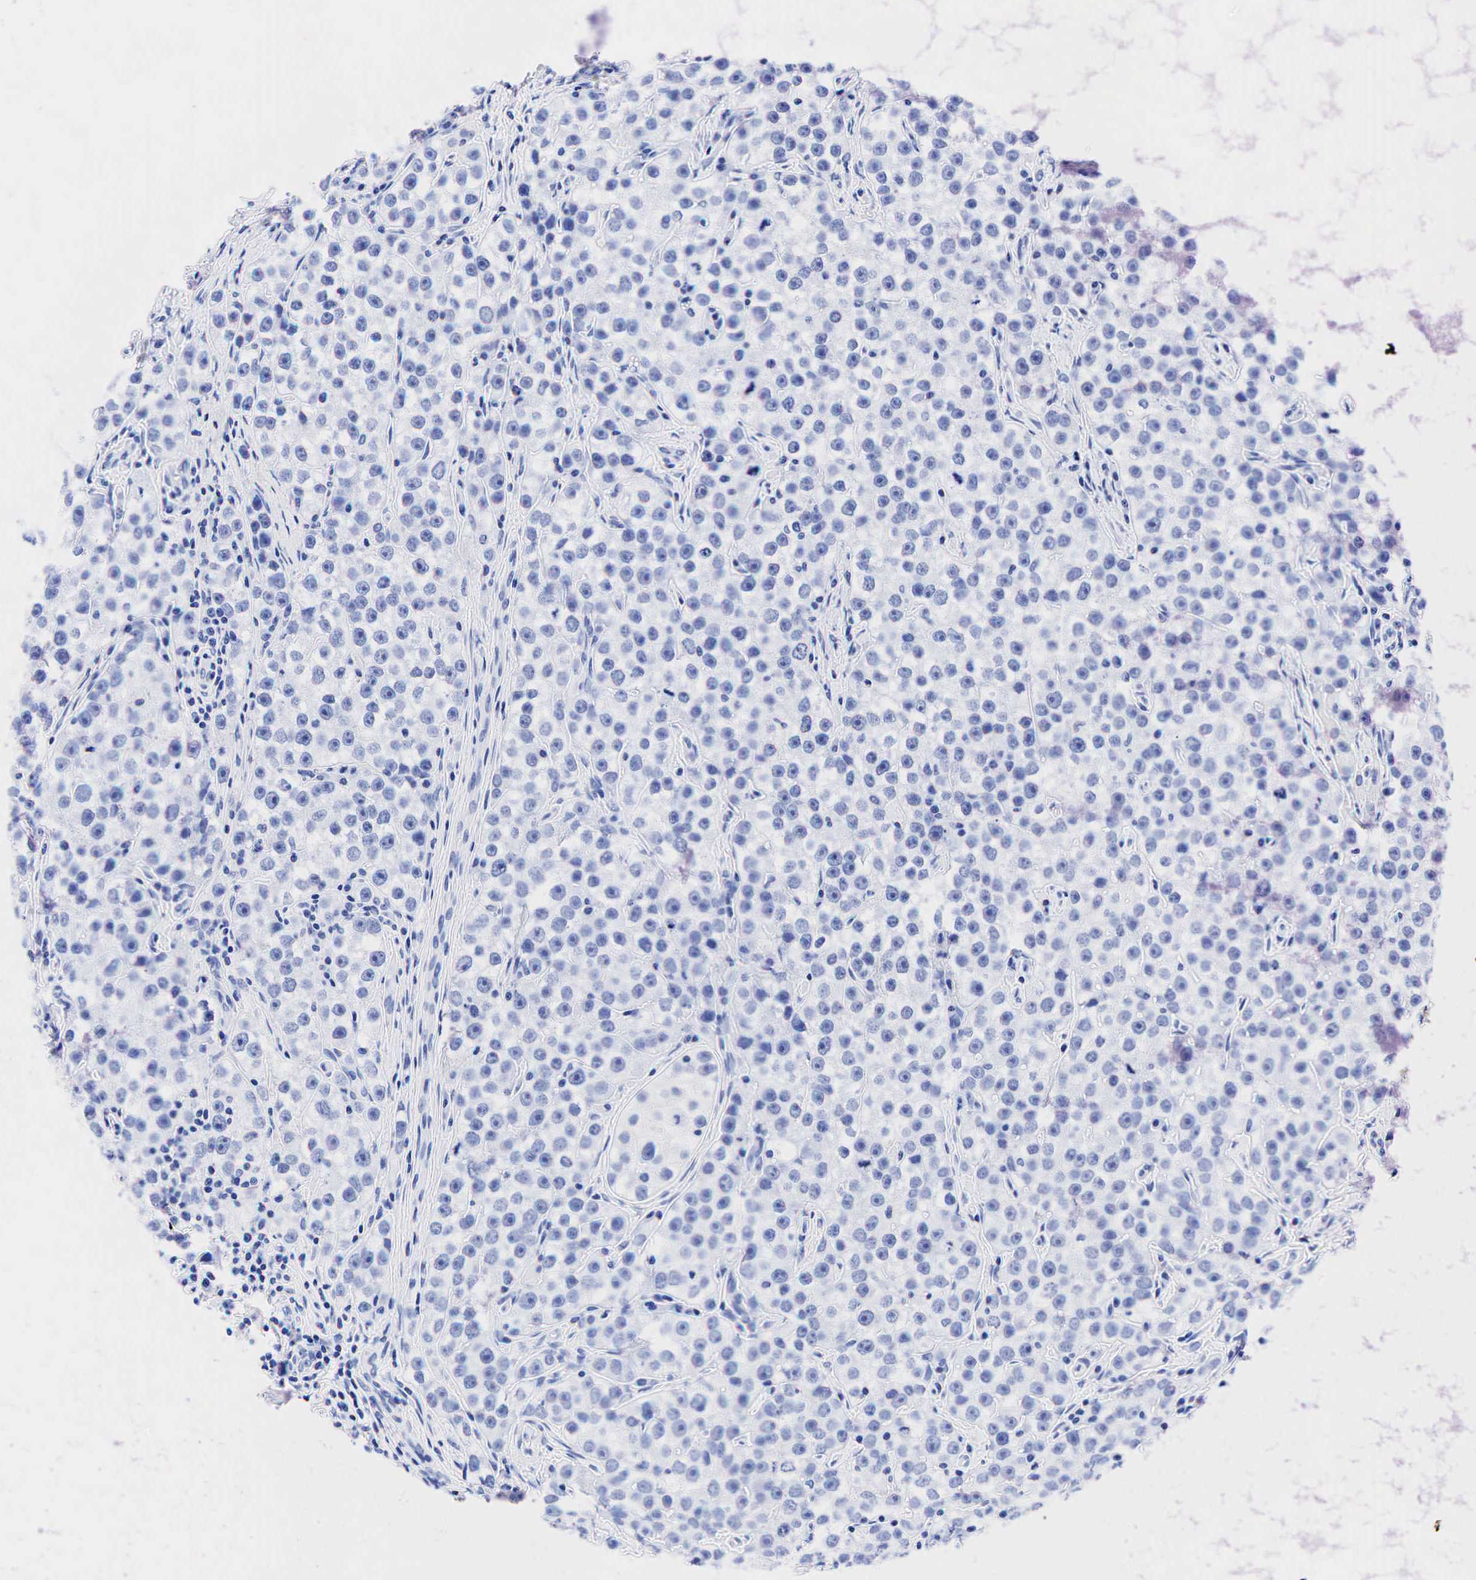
{"staining": {"intensity": "negative", "quantity": "none", "location": "none"}, "tissue": "testis cancer", "cell_type": "Tumor cells", "image_type": "cancer", "snomed": [{"axis": "morphology", "description": "Seminoma, NOS"}, {"axis": "topography", "description": "Testis"}], "caption": "The immunohistochemistry (IHC) image has no significant staining in tumor cells of testis seminoma tissue.", "gene": "KRT19", "patient": {"sex": "male", "age": 32}}